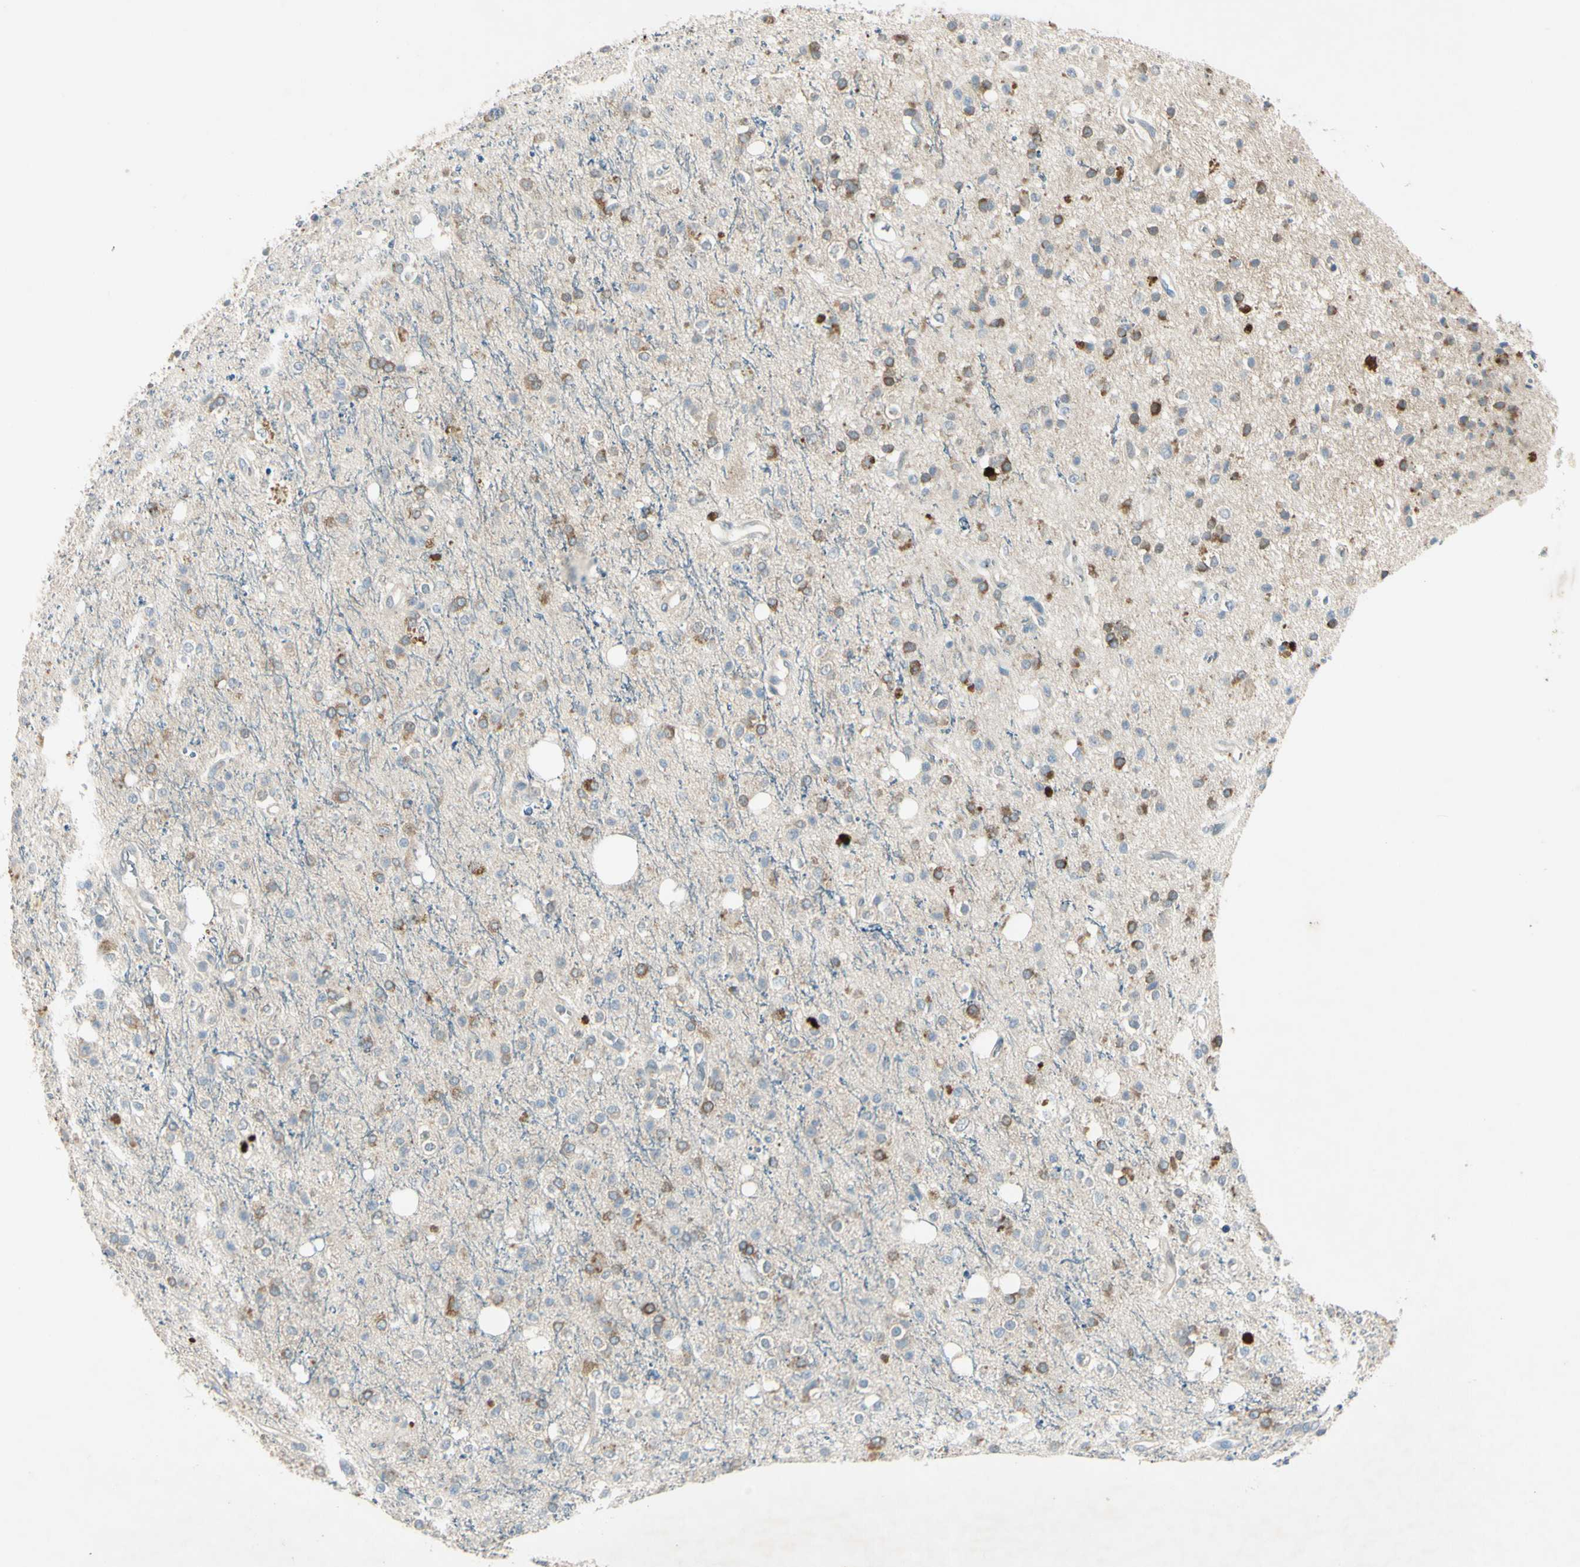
{"staining": {"intensity": "moderate", "quantity": "<25%", "location": "cytoplasmic/membranous"}, "tissue": "glioma", "cell_type": "Tumor cells", "image_type": "cancer", "snomed": [{"axis": "morphology", "description": "Glioma, malignant, High grade"}, {"axis": "topography", "description": "Brain"}], "caption": "DAB immunohistochemical staining of human malignant glioma (high-grade) reveals moderate cytoplasmic/membranous protein positivity in approximately <25% of tumor cells.", "gene": "AATK", "patient": {"sex": "male", "age": 47}}